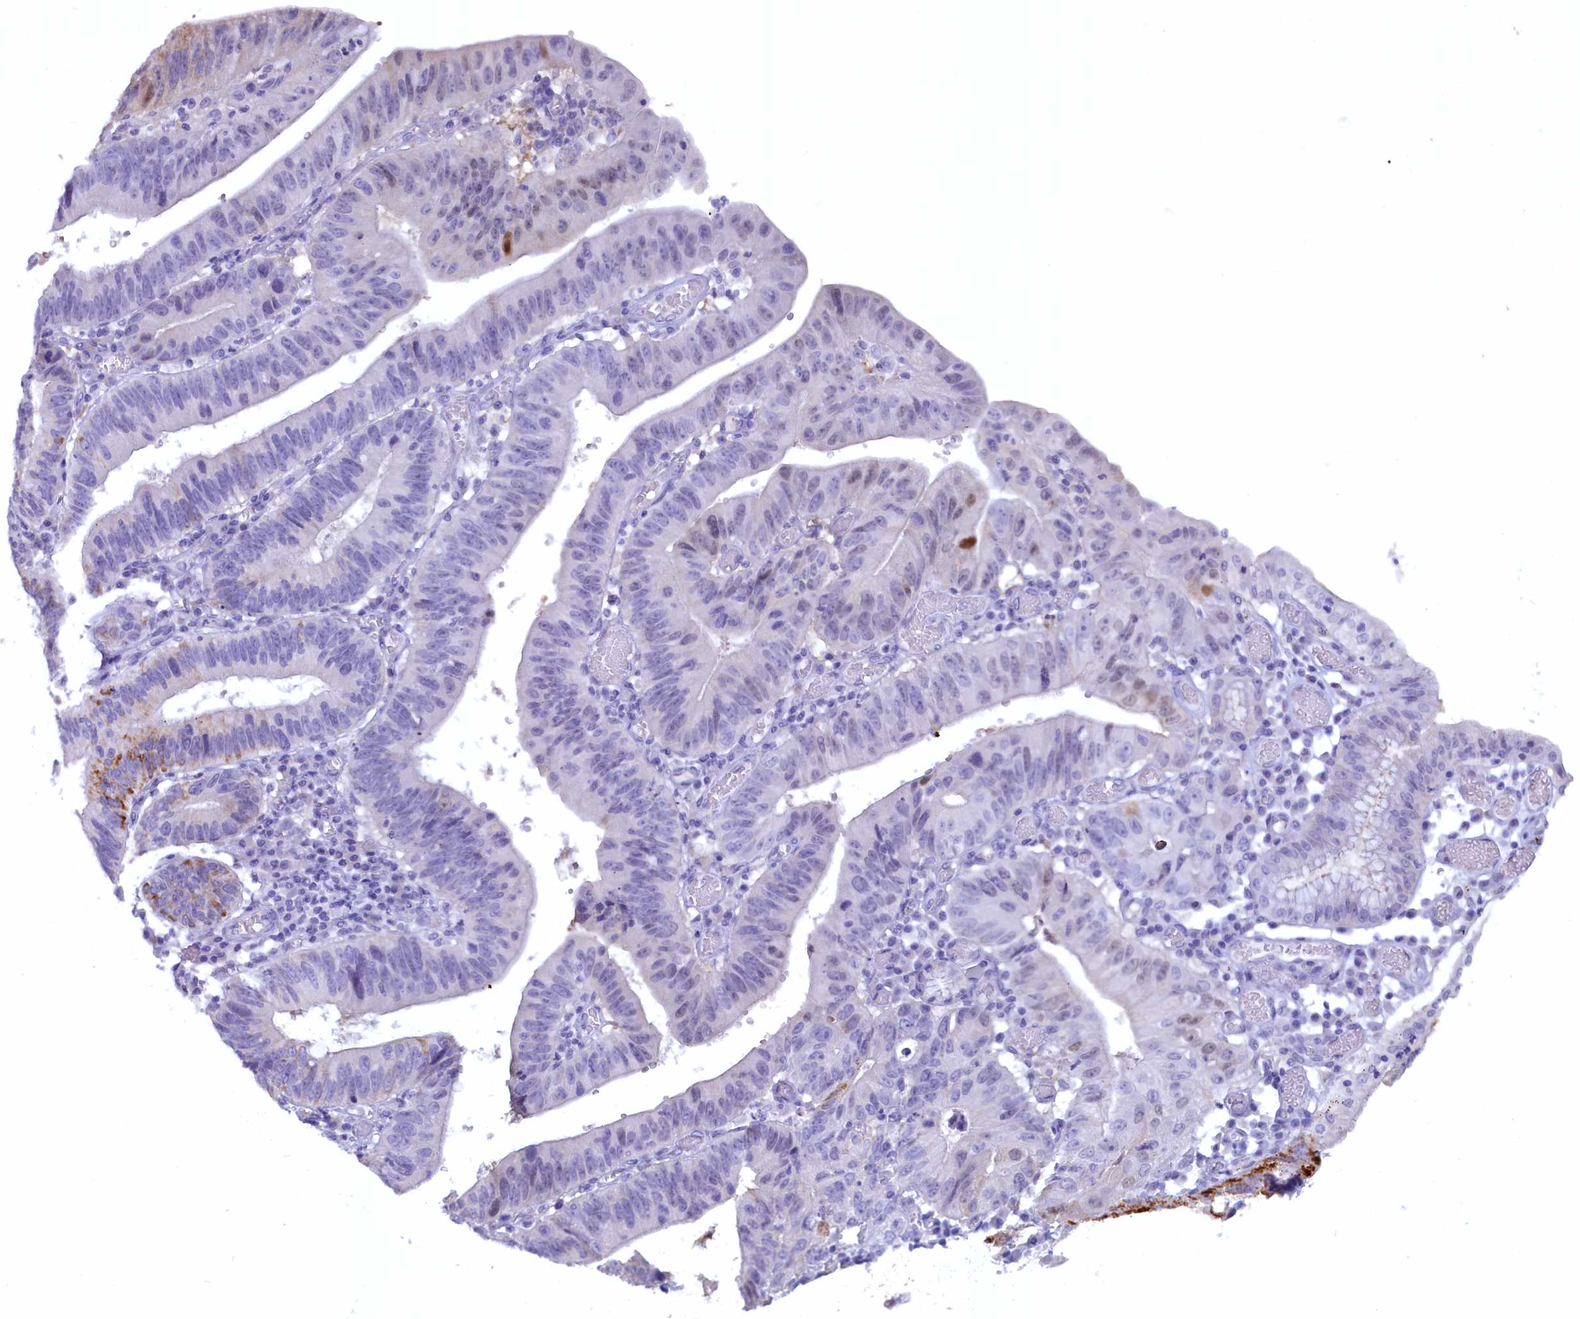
{"staining": {"intensity": "strong", "quantity": "<25%", "location": "cytoplasmic/membranous"}, "tissue": "stomach cancer", "cell_type": "Tumor cells", "image_type": "cancer", "snomed": [{"axis": "morphology", "description": "Adenocarcinoma, NOS"}, {"axis": "topography", "description": "Stomach"}], "caption": "An immunohistochemistry (IHC) photomicrograph of neoplastic tissue is shown. Protein staining in brown highlights strong cytoplasmic/membranous positivity in stomach cancer (adenocarcinoma) within tumor cells.", "gene": "ZSWIM4", "patient": {"sex": "male", "age": 59}}